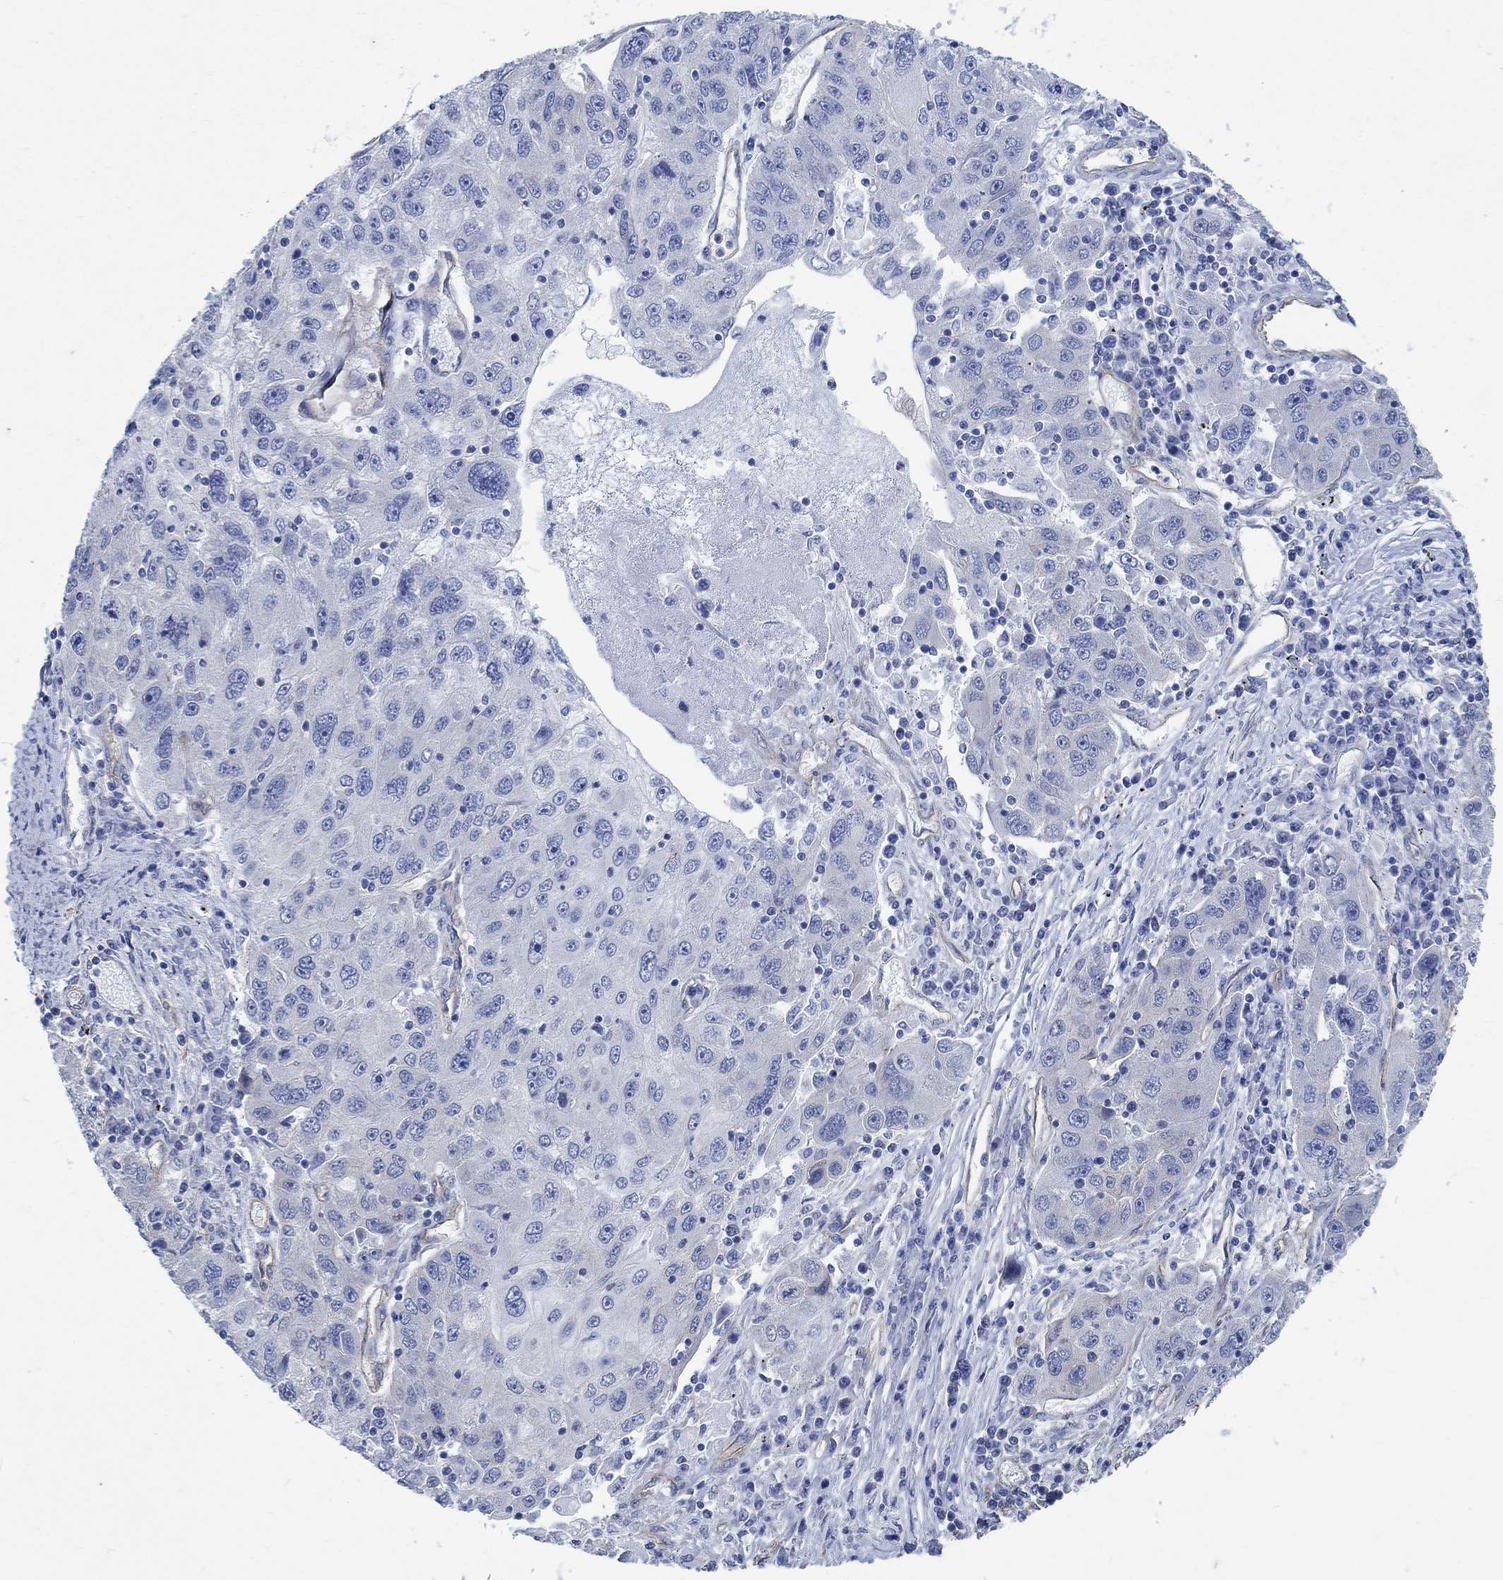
{"staining": {"intensity": "negative", "quantity": "none", "location": "none"}, "tissue": "stomach cancer", "cell_type": "Tumor cells", "image_type": "cancer", "snomed": [{"axis": "morphology", "description": "Adenocarcinoma, NOS"}, {"axis": "topography", "description": "Stomach"}], "caption": "Immunohistochemistry (IHC) micrograph of human stomach cancer stained for a protein (brown), which displays no expression in tumor cells.", "gene": "TMEM198", "patient": {"sex": "male", "age": 56}}